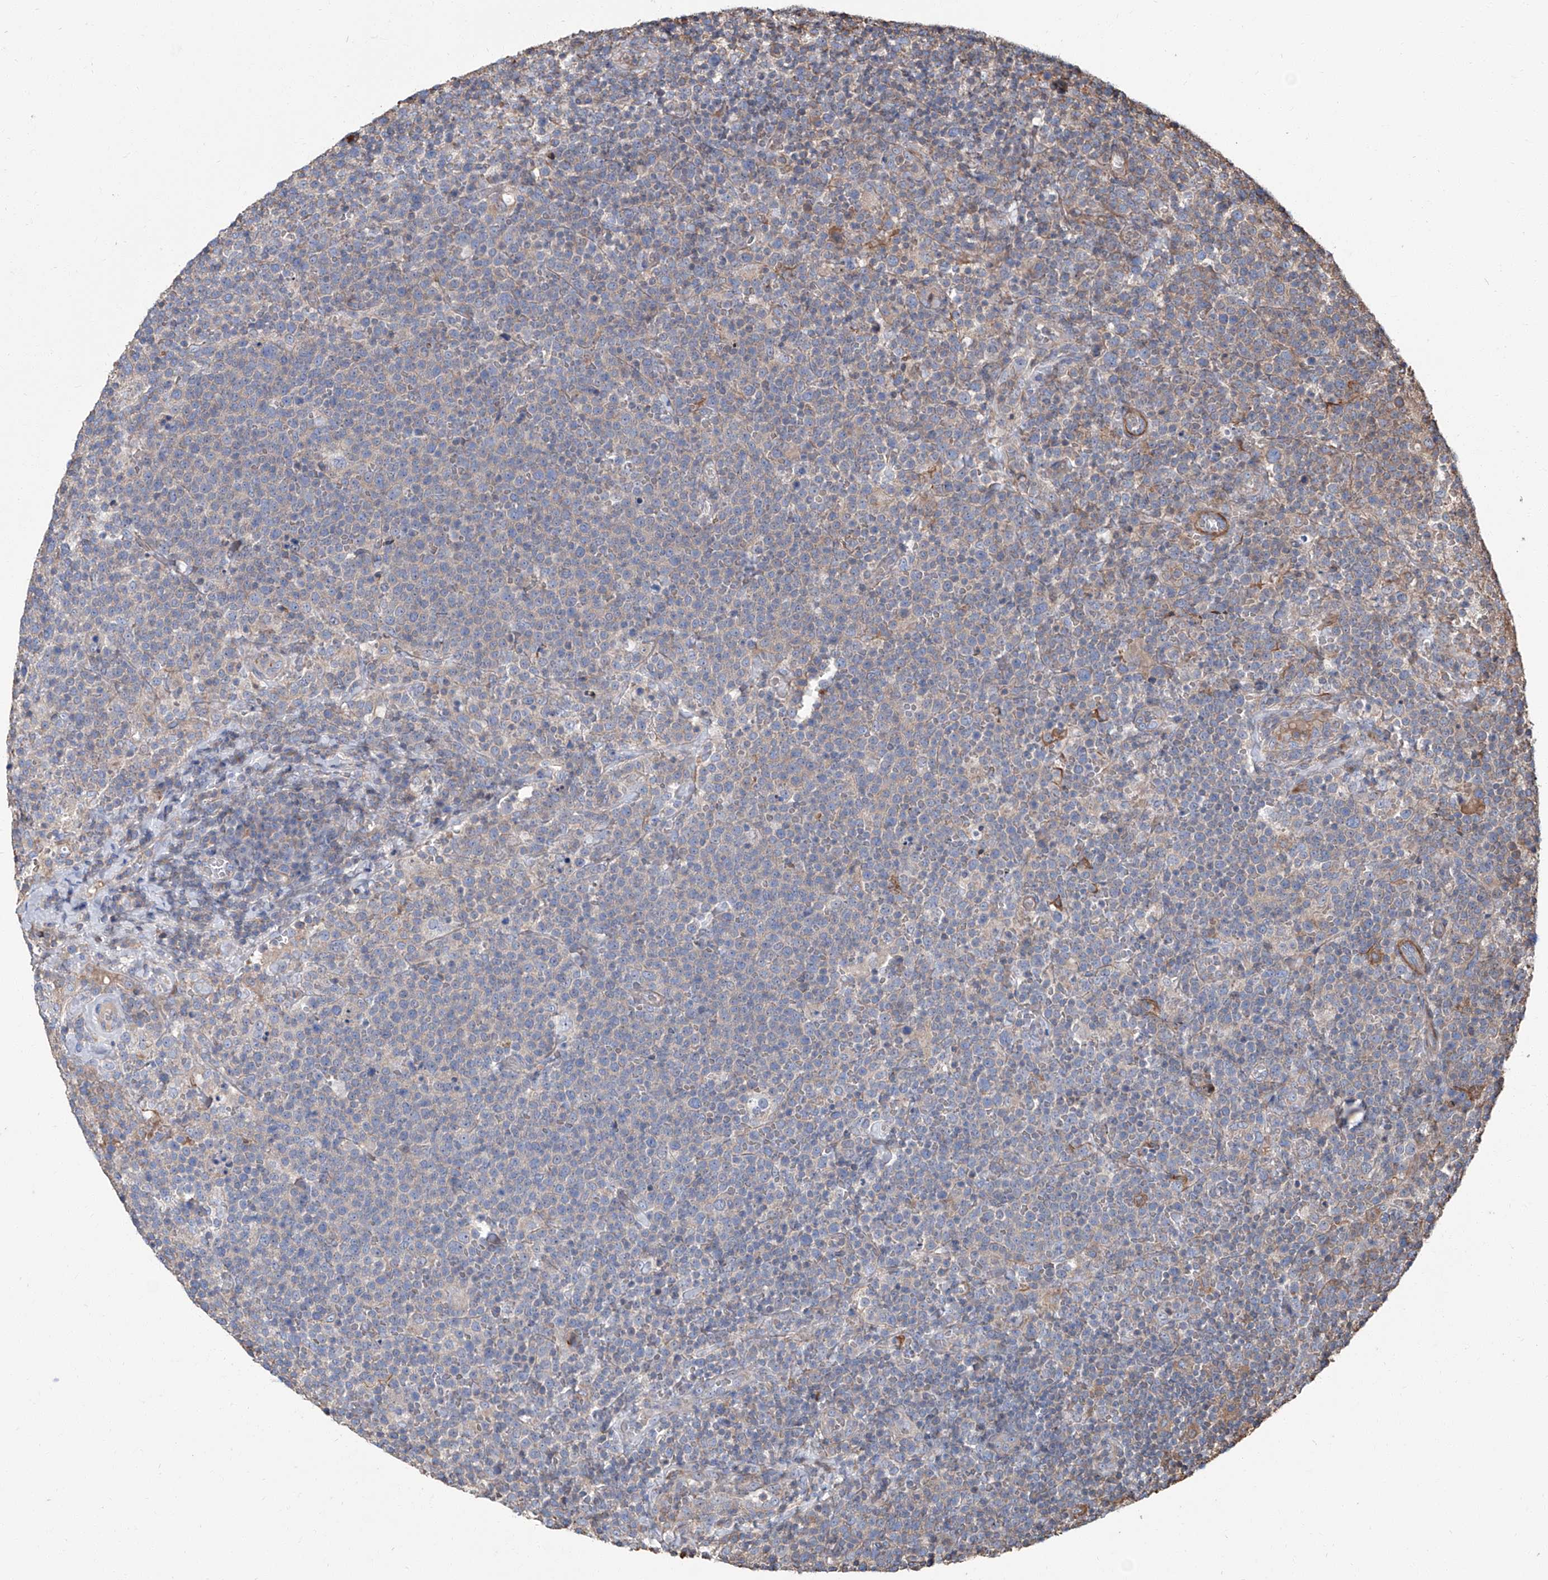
{"staining": {"intensity": "negative", "quantity": "none", "location": "none"}, "tissue": "lymphoma", "cell_type": "Tumor cells", "image_type": "cancer", "snomed": [{"axis": "morphology", "description": "Malignant lymphoma, non-Hodgkin's type, High grade"}, {"axis": "topography", "description": "Lymph node"}], "caption": "Immunohistochemistry (IHC) of human lymphoma demonstrates no staining in tumor cells.", "gene": "PIEZO2", "patient": {"sex": "male", "age": 61}}